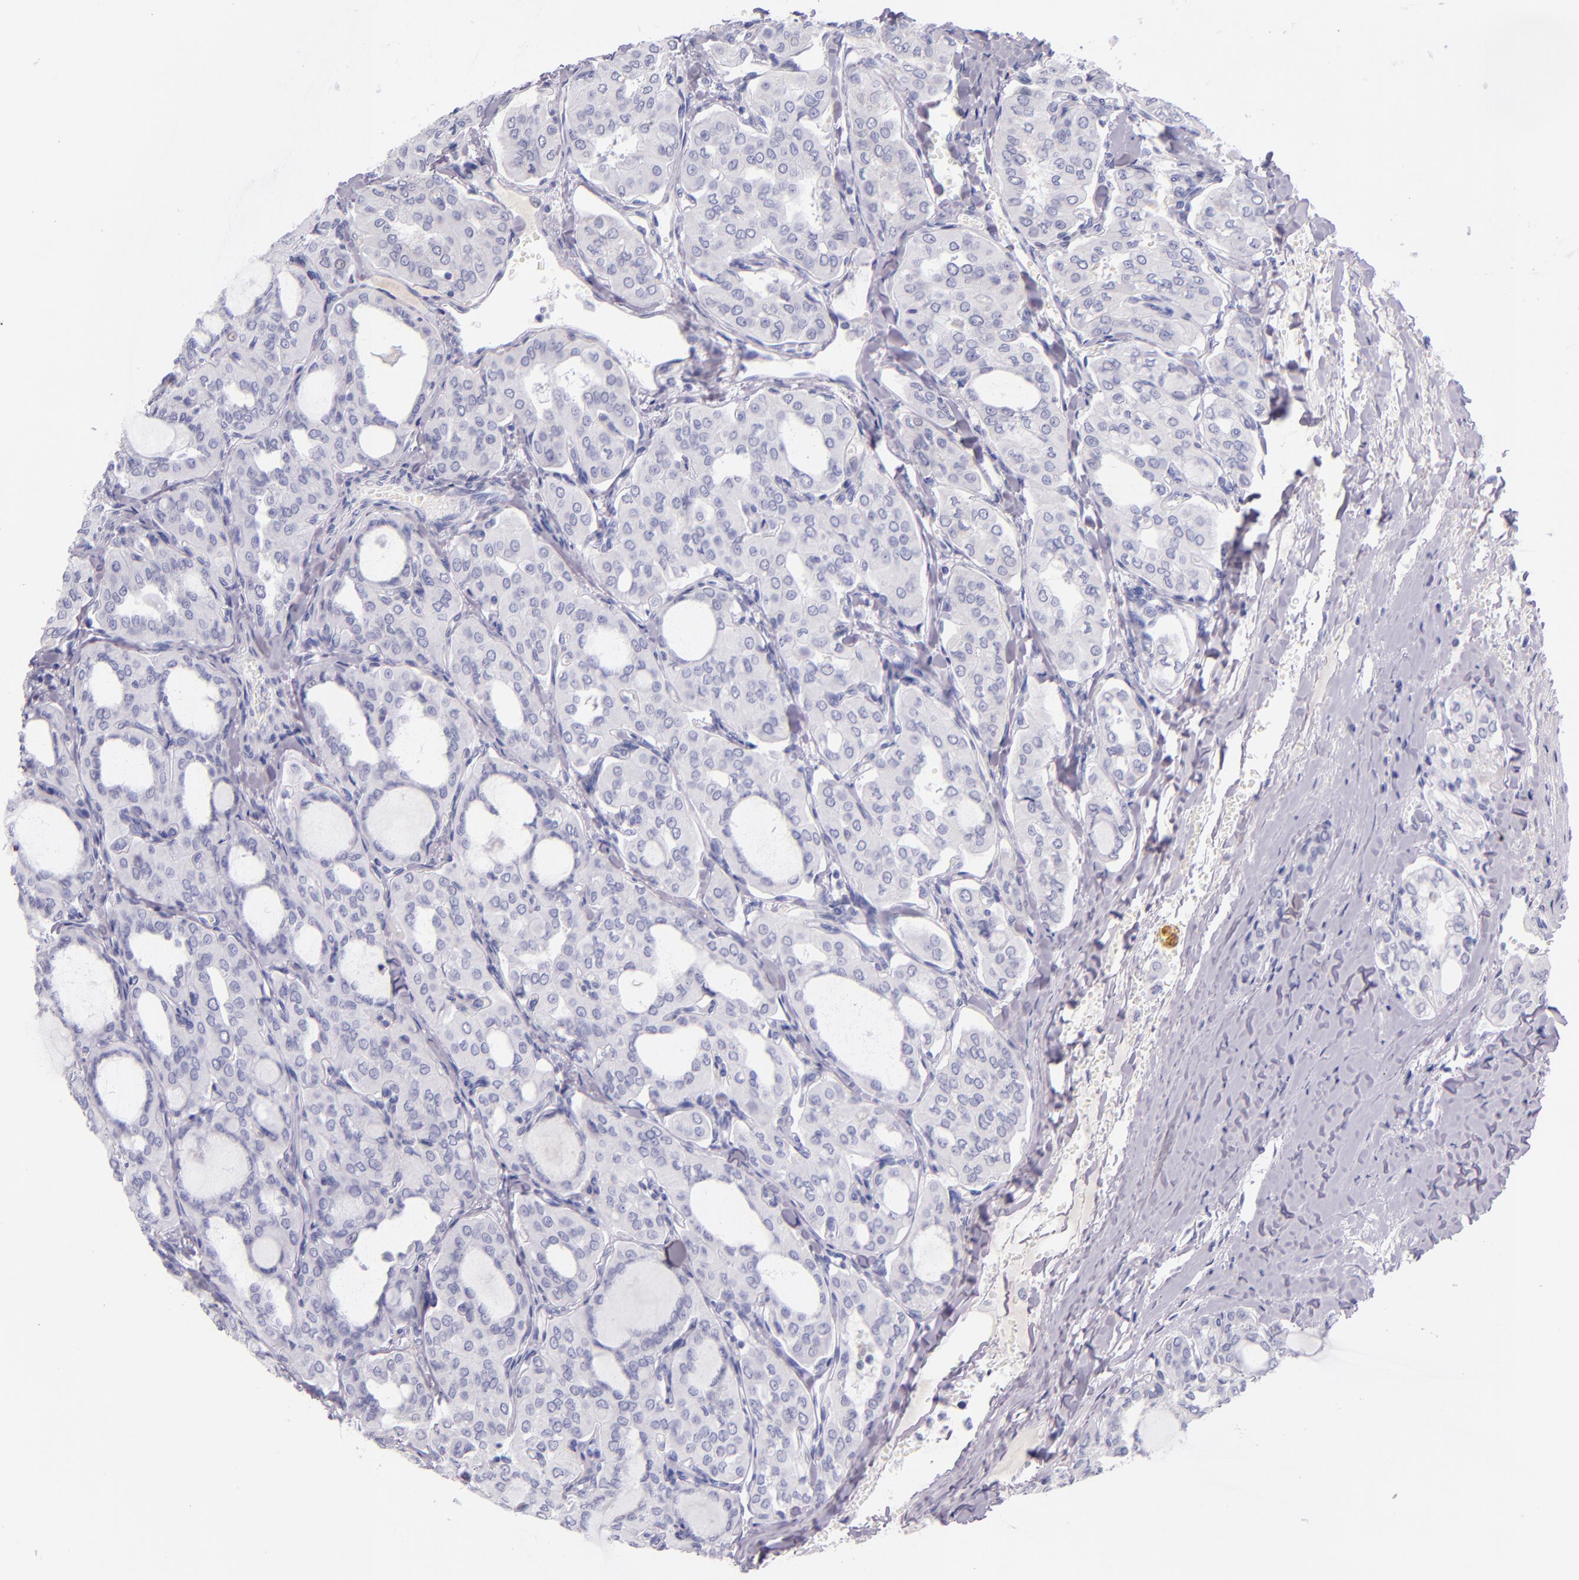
{"staining": {"intensity": "negative", "quantity": "none", "location": "none"}, "tissue": "thyroid cancer", "cell_type": "Tumor cells", "image_type": "cancer", "snomed": [{"axis": "morphology", "description": "Papillary adenocarcinoma, NOS"}, {"axis": "topography", "description": "Thyroid gland"}], "caption": "DAB (3,3'-diaminobenzidine) immunohistochemical staining of papillary adenocarcinoma (thyroid) exhibits no significant positivity in tumor cells. The staining was performed using DAB (3,3'-diaminobenzidine) to visualize the protein expression in brown, while the nuclei were stained in blue with hematoxylin (Magnification: 20x).", "gene": "IRF4", "patient": {"sex": "male", "age": 20}}